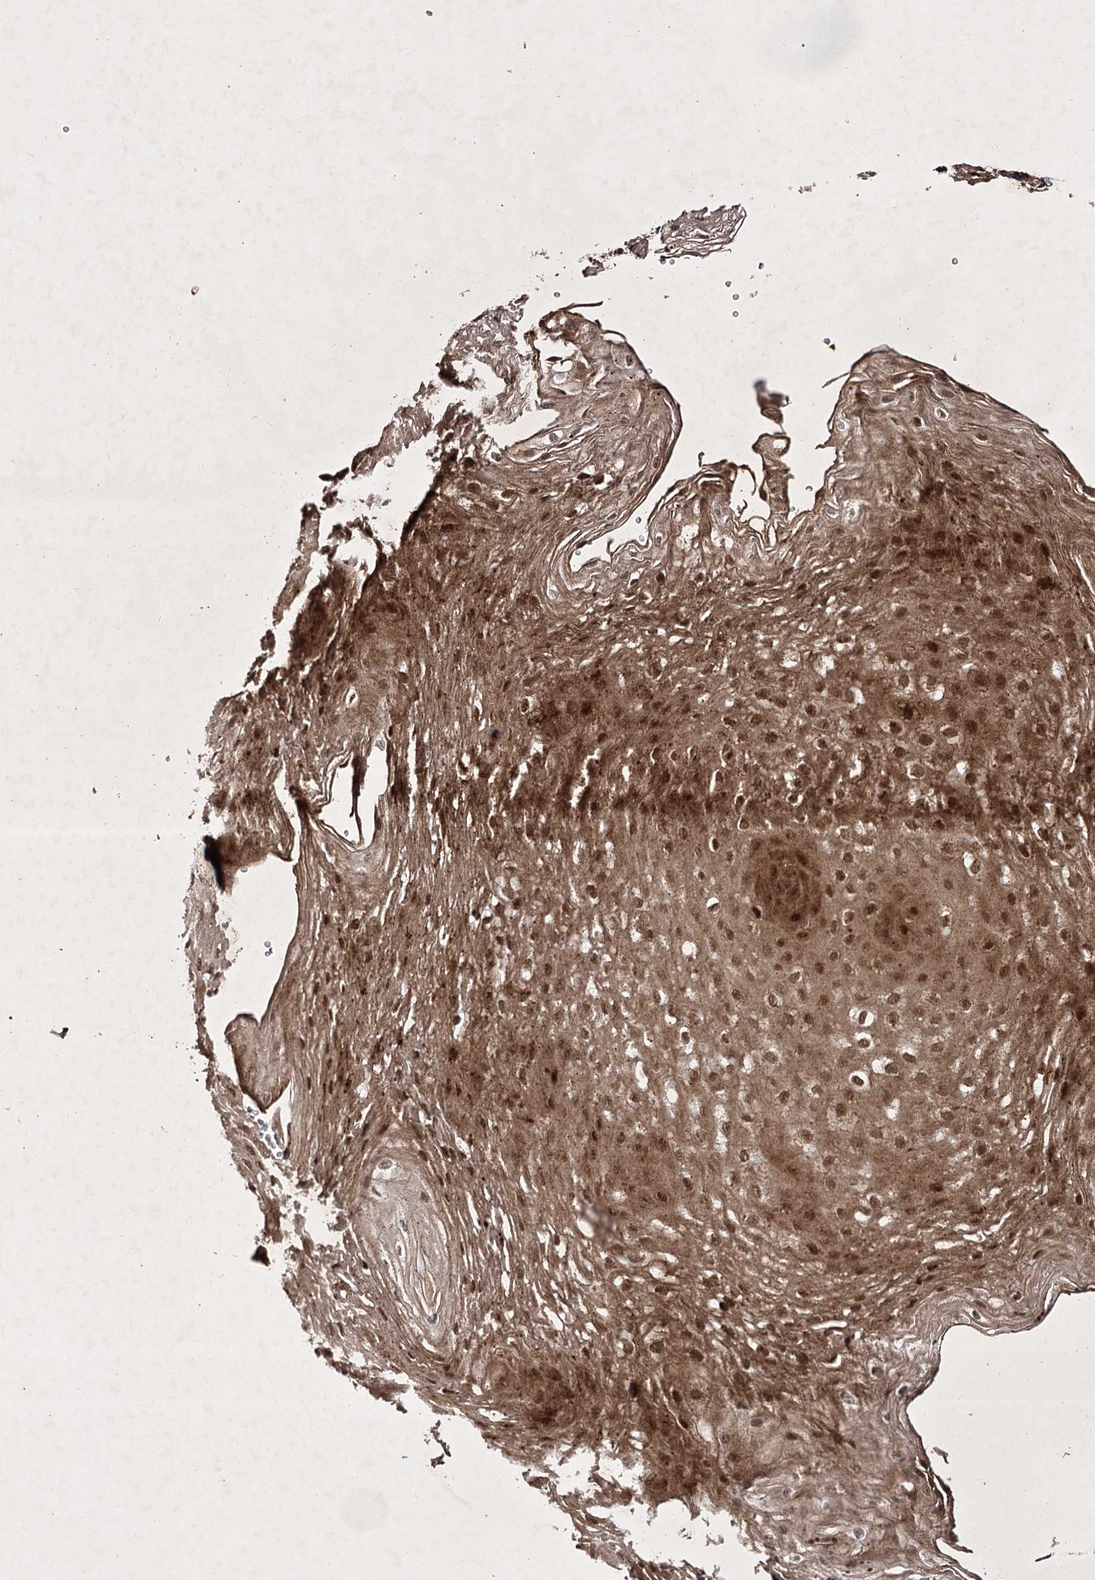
{"staining": {"intensity": "moderate", "quantity": ">75%", "location": "cytoplasmic/membranous,nuclear"}, "tissue": "esophagus", "cell_type": "Squamous epithelial cells", "image_type": "normal", "snomed": [{"axis": "morphology", "description": "Normal tissue, NOS"}, {"axis": "topography", "description": "Esophagus"}], "caption": "Protein staining shows moderate cytoplasmic/membranous,nuclear staining in about >75% of squamous epithelial cells in unremarkable esophagus. (Stains: DAB (3,3'-diaminobenzidine) in brown, nuclei in blue, Microscopy: brightfield microscopy at high magnification).", "gene": "DNAJC13", "patient": {"sex": "female", "age": 66}}